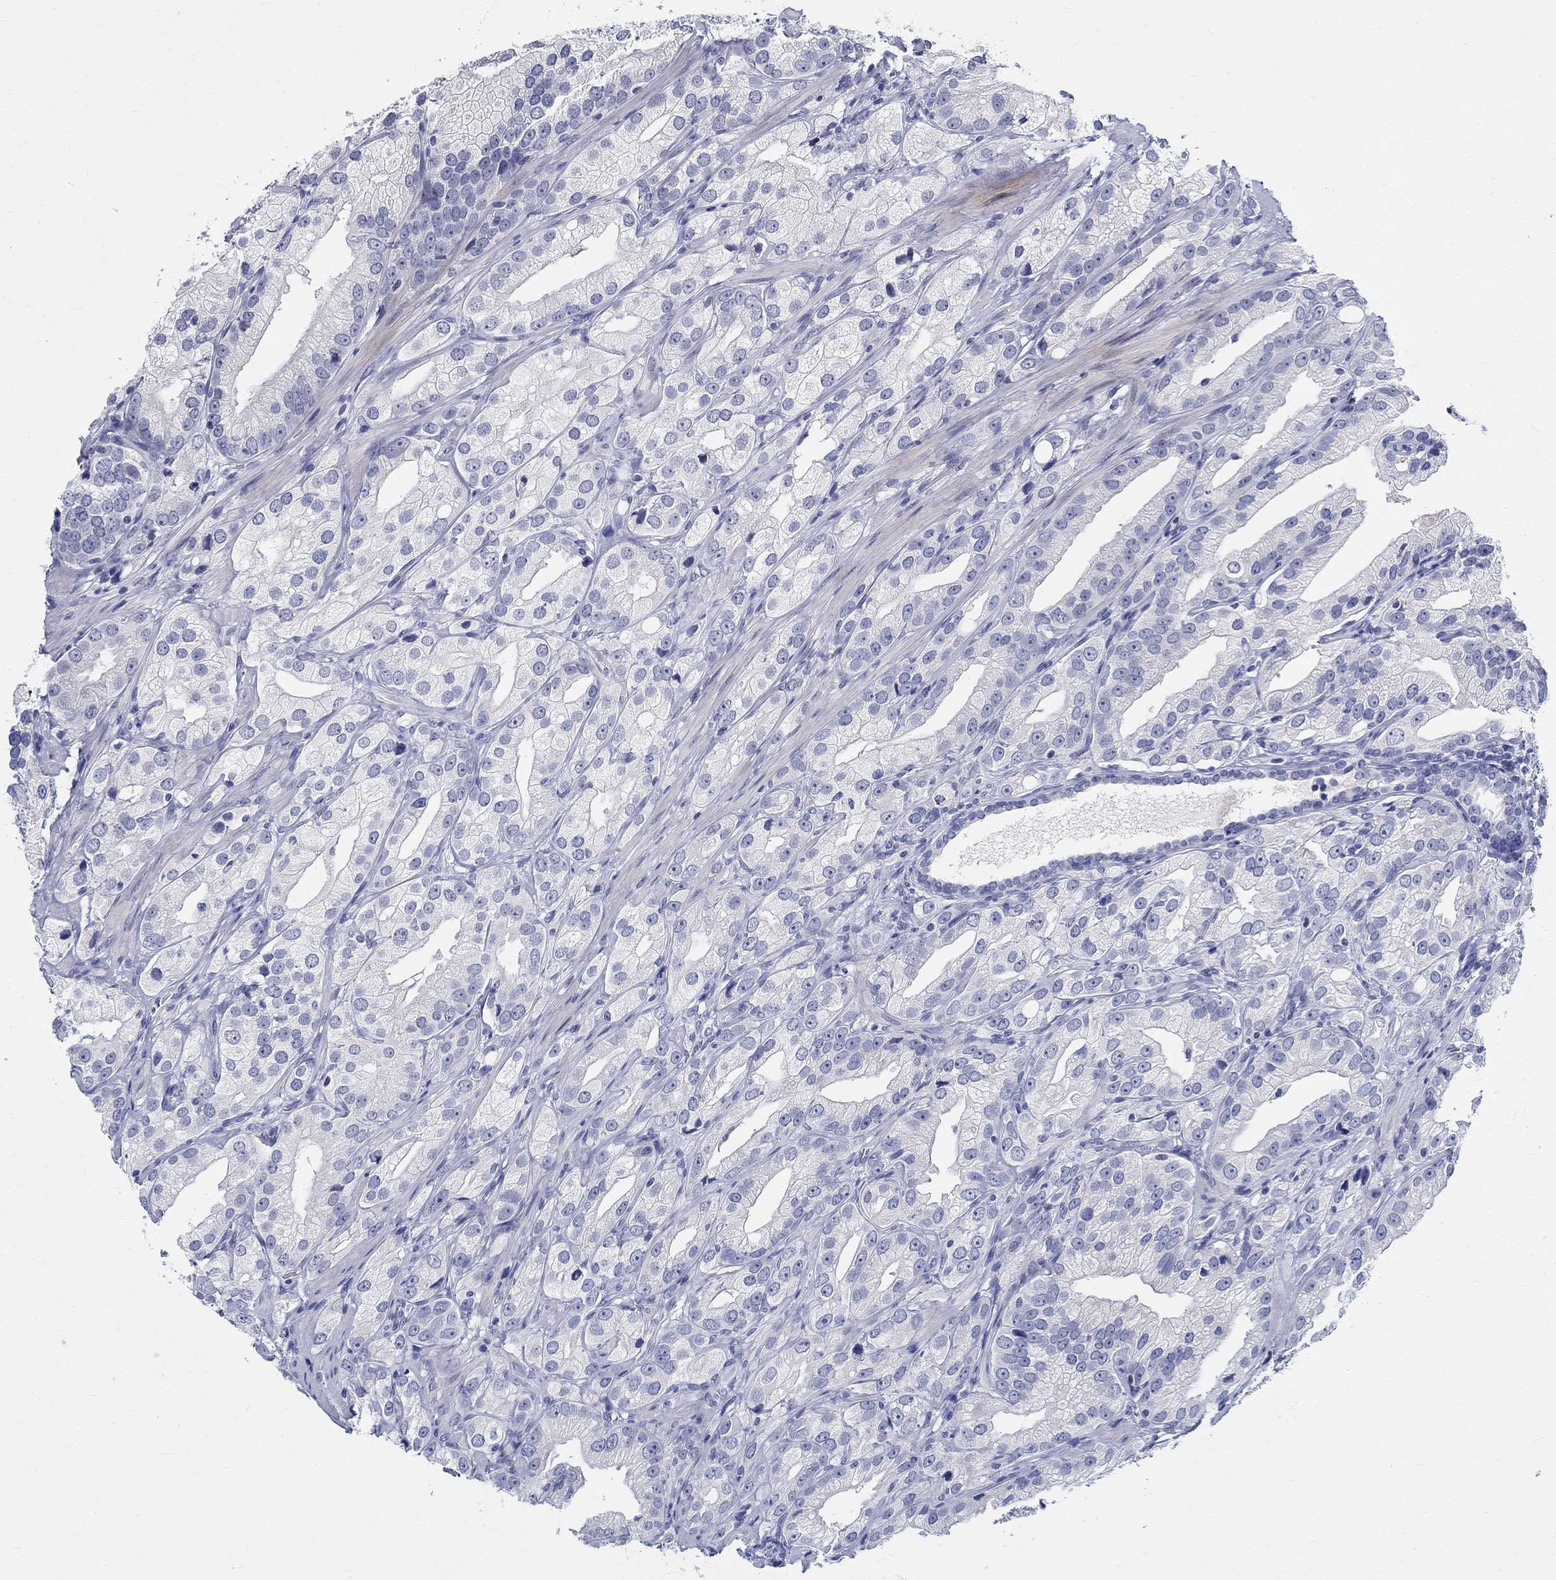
{"staining": {"intensity": "negative", "quantity": "none", "location": "none"}, "tissue": "prostate cancer", "cell_type": "Tumor cells", "image_type": "cancer", "snomed": [{"axis": "morphology", "description": "Adenocarcinoma, High grade"}, {"axis": "topography", "description": "Prostate and seminal vesicle, NOS"}], "caption": "This is an immunohistochemistry histopathology image of prostate cancer (high-grade adenocarcinoma). There is no expression in tumor cells.", "gene": "CETN1", "patient": {"sex": "male", "age": 62}}